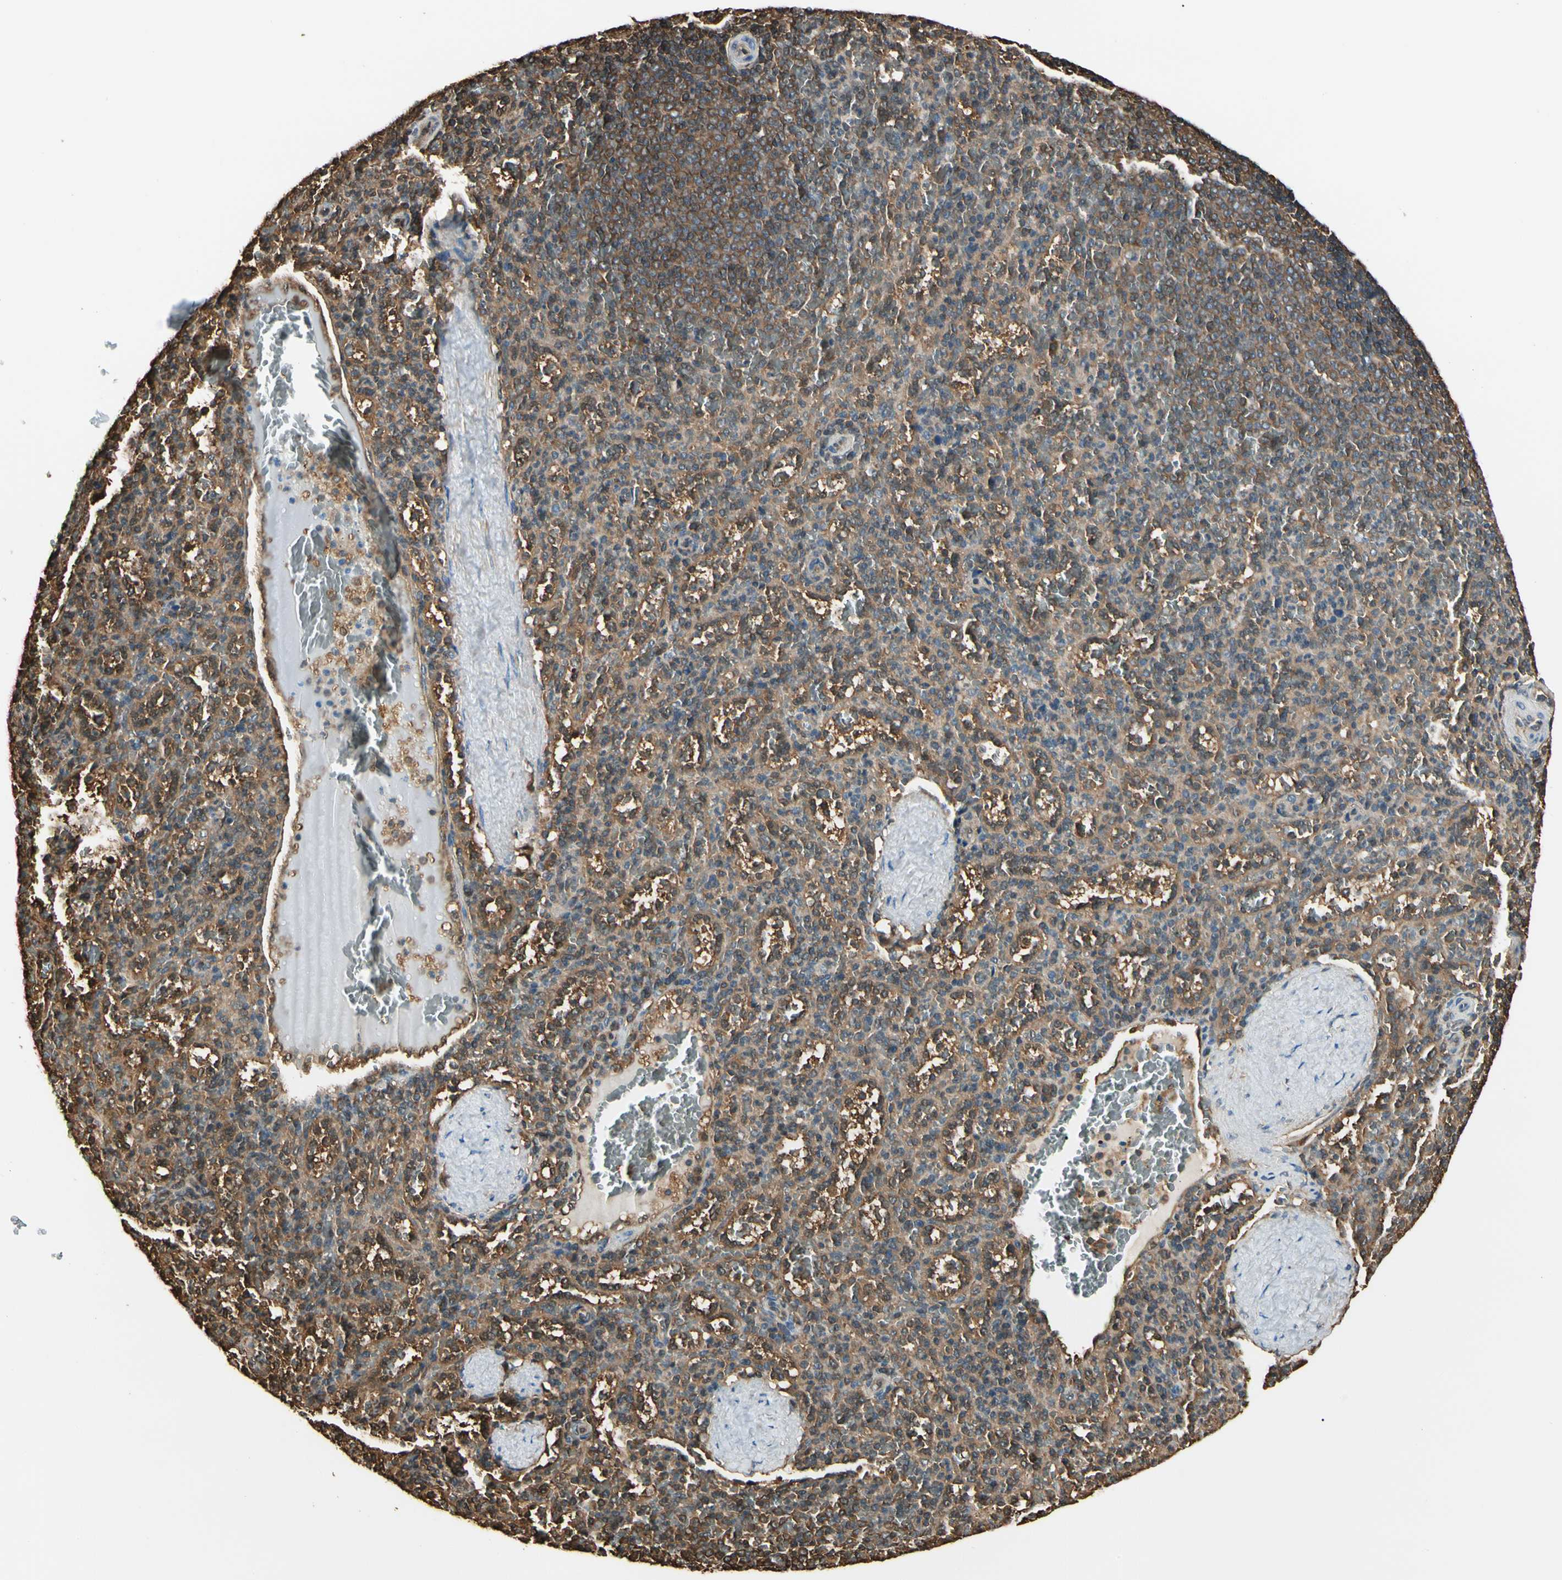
{"staining": {"intensity": "moderate", "quantity": "25%-75%", "location": "cytoplasmic/membranous"}, "tissue": "spleen", "cell_type": "Cells in red pulp", "image_type": "normal", "snomed": [{"axis": "morphology", "description": "Normal tissue, NOS"}, {"axis": "topography", "description": "Spleen"}], "caption": "High-magnification brightfield microscopy of normal spleen stained with DAB (3,3'-diaminobenzidine) (brown) and counterstained with hematoxylin (blue). cells in red pulp exhibit moderate cytoplasmic/membranous expression is seen in about25%-75% of cells.", "gene": "YWHAE", "patient": {"sex": "female", "age": 21}}